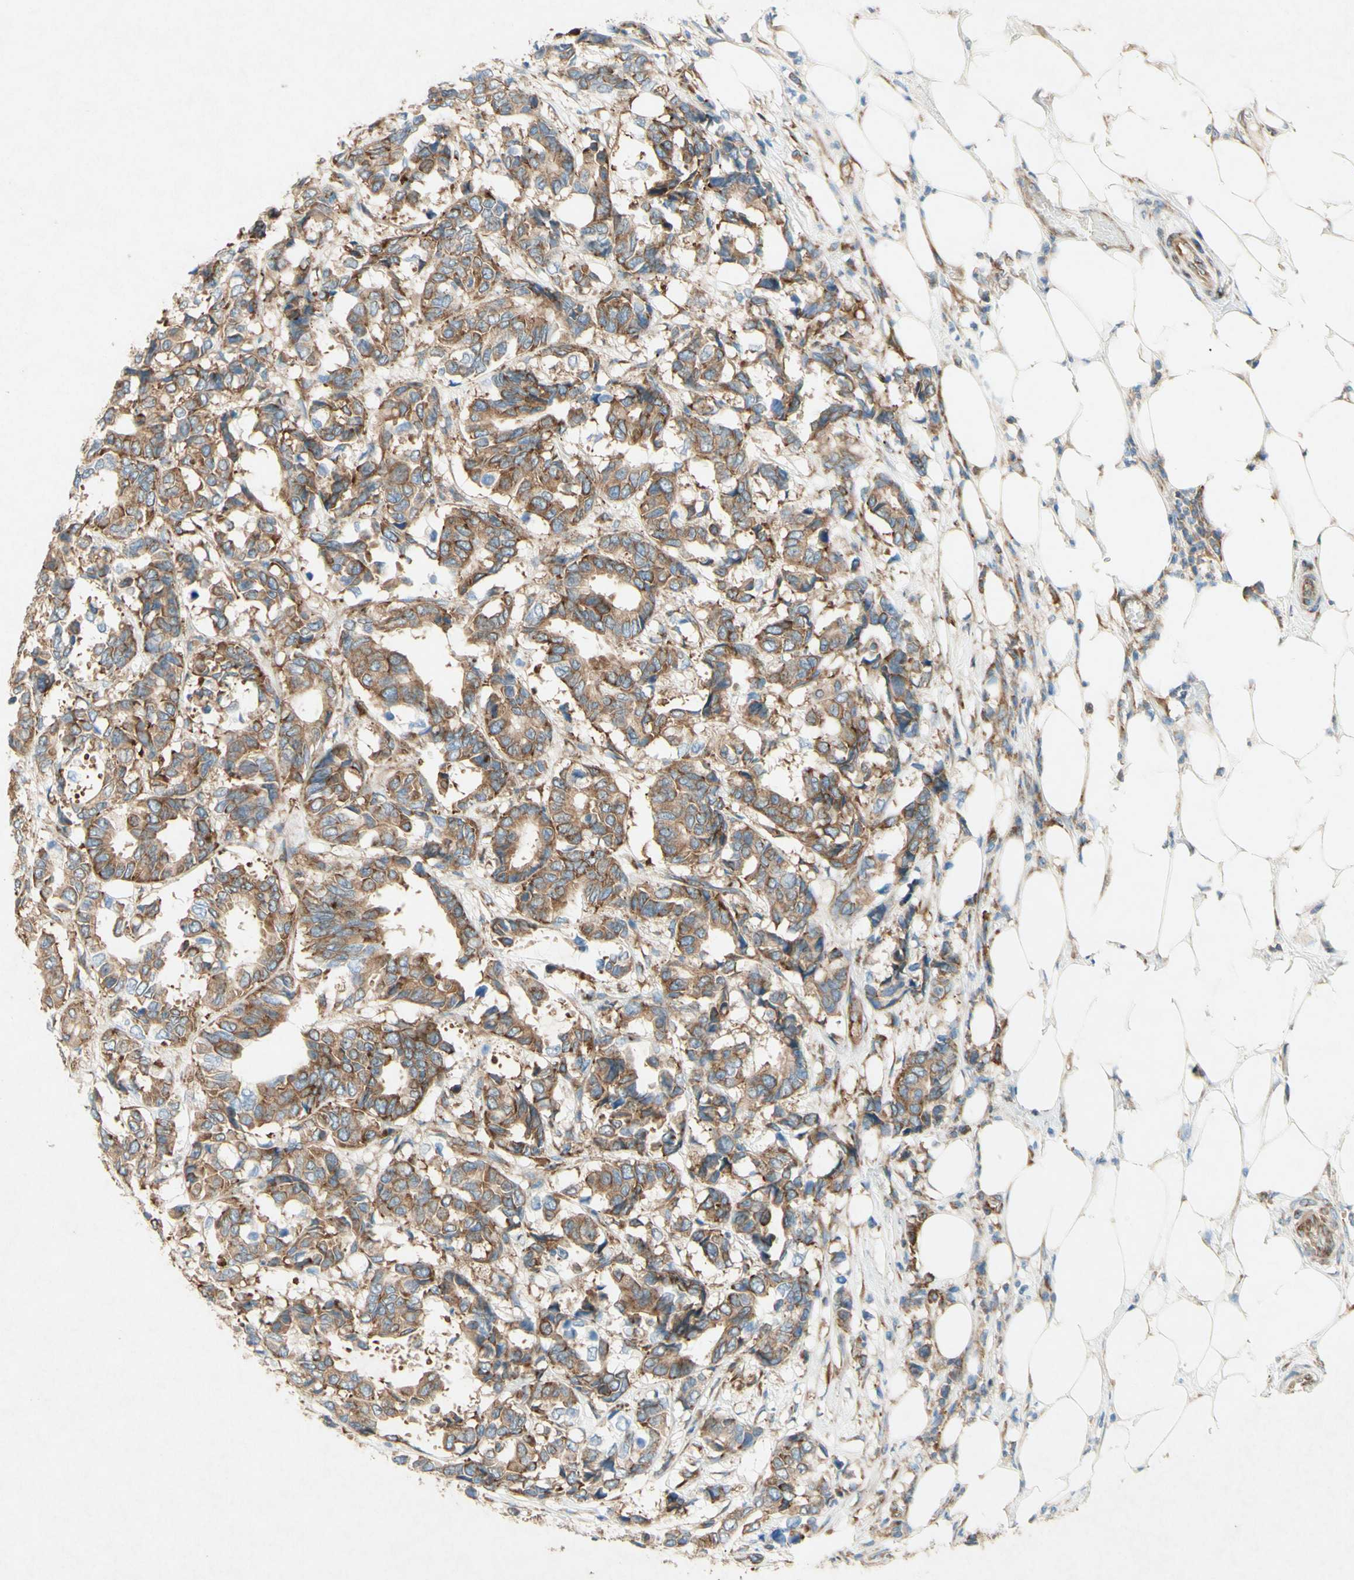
{"staining": {"intensity": "moderate", "quantity": "25%-75%", "location": "cytoplasmic/membranous"}, "tissue": "breast cancer", "cell_type": "Tumor cells", "image_type": "cancer", "snomed": [{"axis": "morphology", "description": "Duct carcinoma"}, {"axis": "topography", "description": "Breast"}], "caption": "IHC (DAB (3,3'-diaminobenzidine)) staining of human intraductal carcinoma (breast) reveals moderate cytoplasmic/membranous protein staining in about 25%-75% of tumor cells. (brown staining indicates protein expression, while blue staining denotes nuclei).", "gene": "PABPC1", "patient": {"sex": "female", "age": 87}}